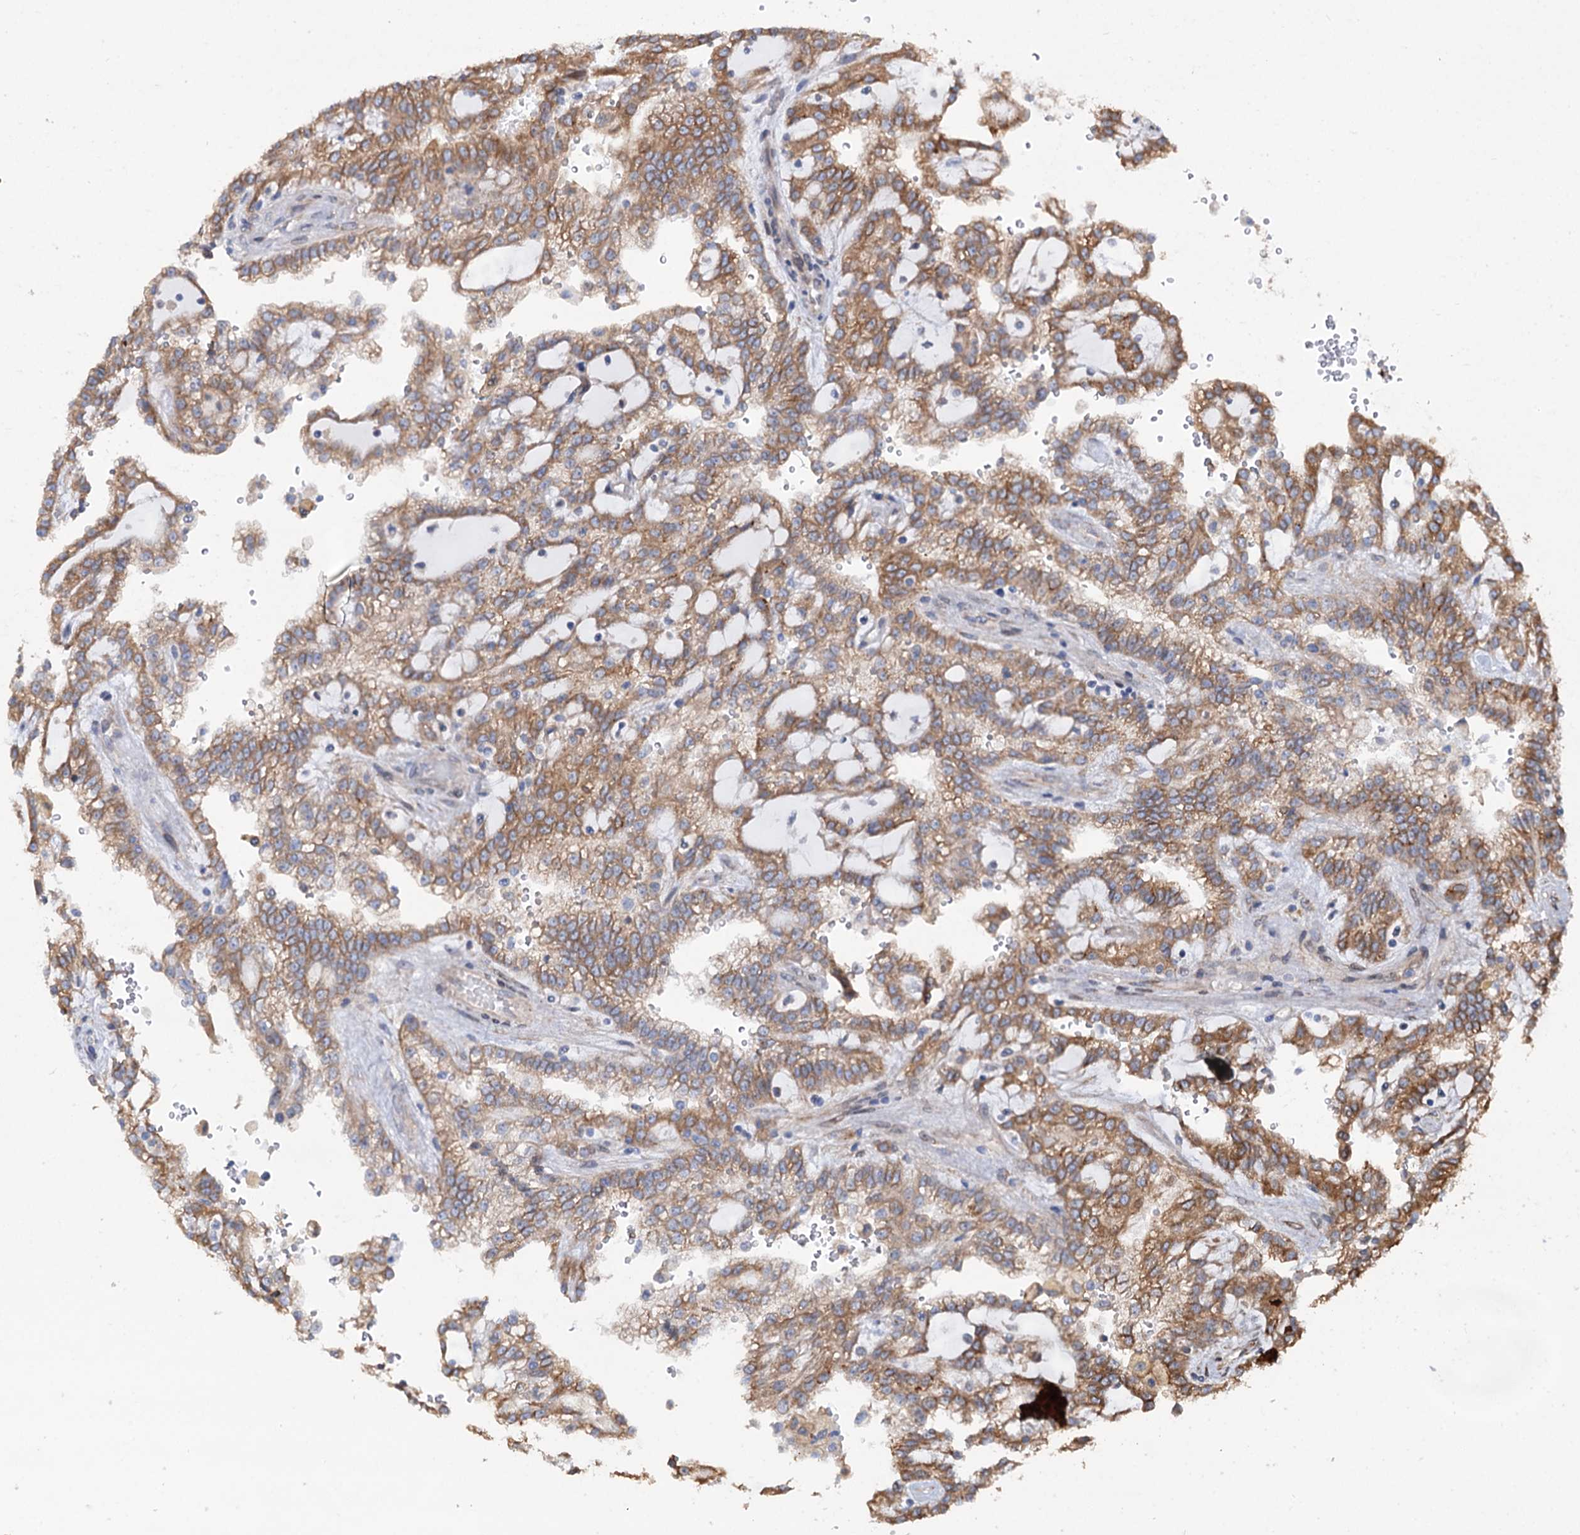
{"staining": {"intensity": "moderate", "quantity": ">75%", "location": "cytoplasmic/membranous"}, "tissue": "renal cancer", "cell_type": "Tumor cells", "image_type": "cancer", "snomed": [{"axis": "morphology", "description": "Adenocarcinoma, NOS"}, {"axis": "topography", "description": "Kidney"}], "caption": "Immunohistochemical staining of renal cancer exhibits medium levels of moderate cytoplasmic/membranous expression in approximately >75% of tumor cells.", "gene": "PTDSS2", "patient": {"sex": "male", "age": 63}}